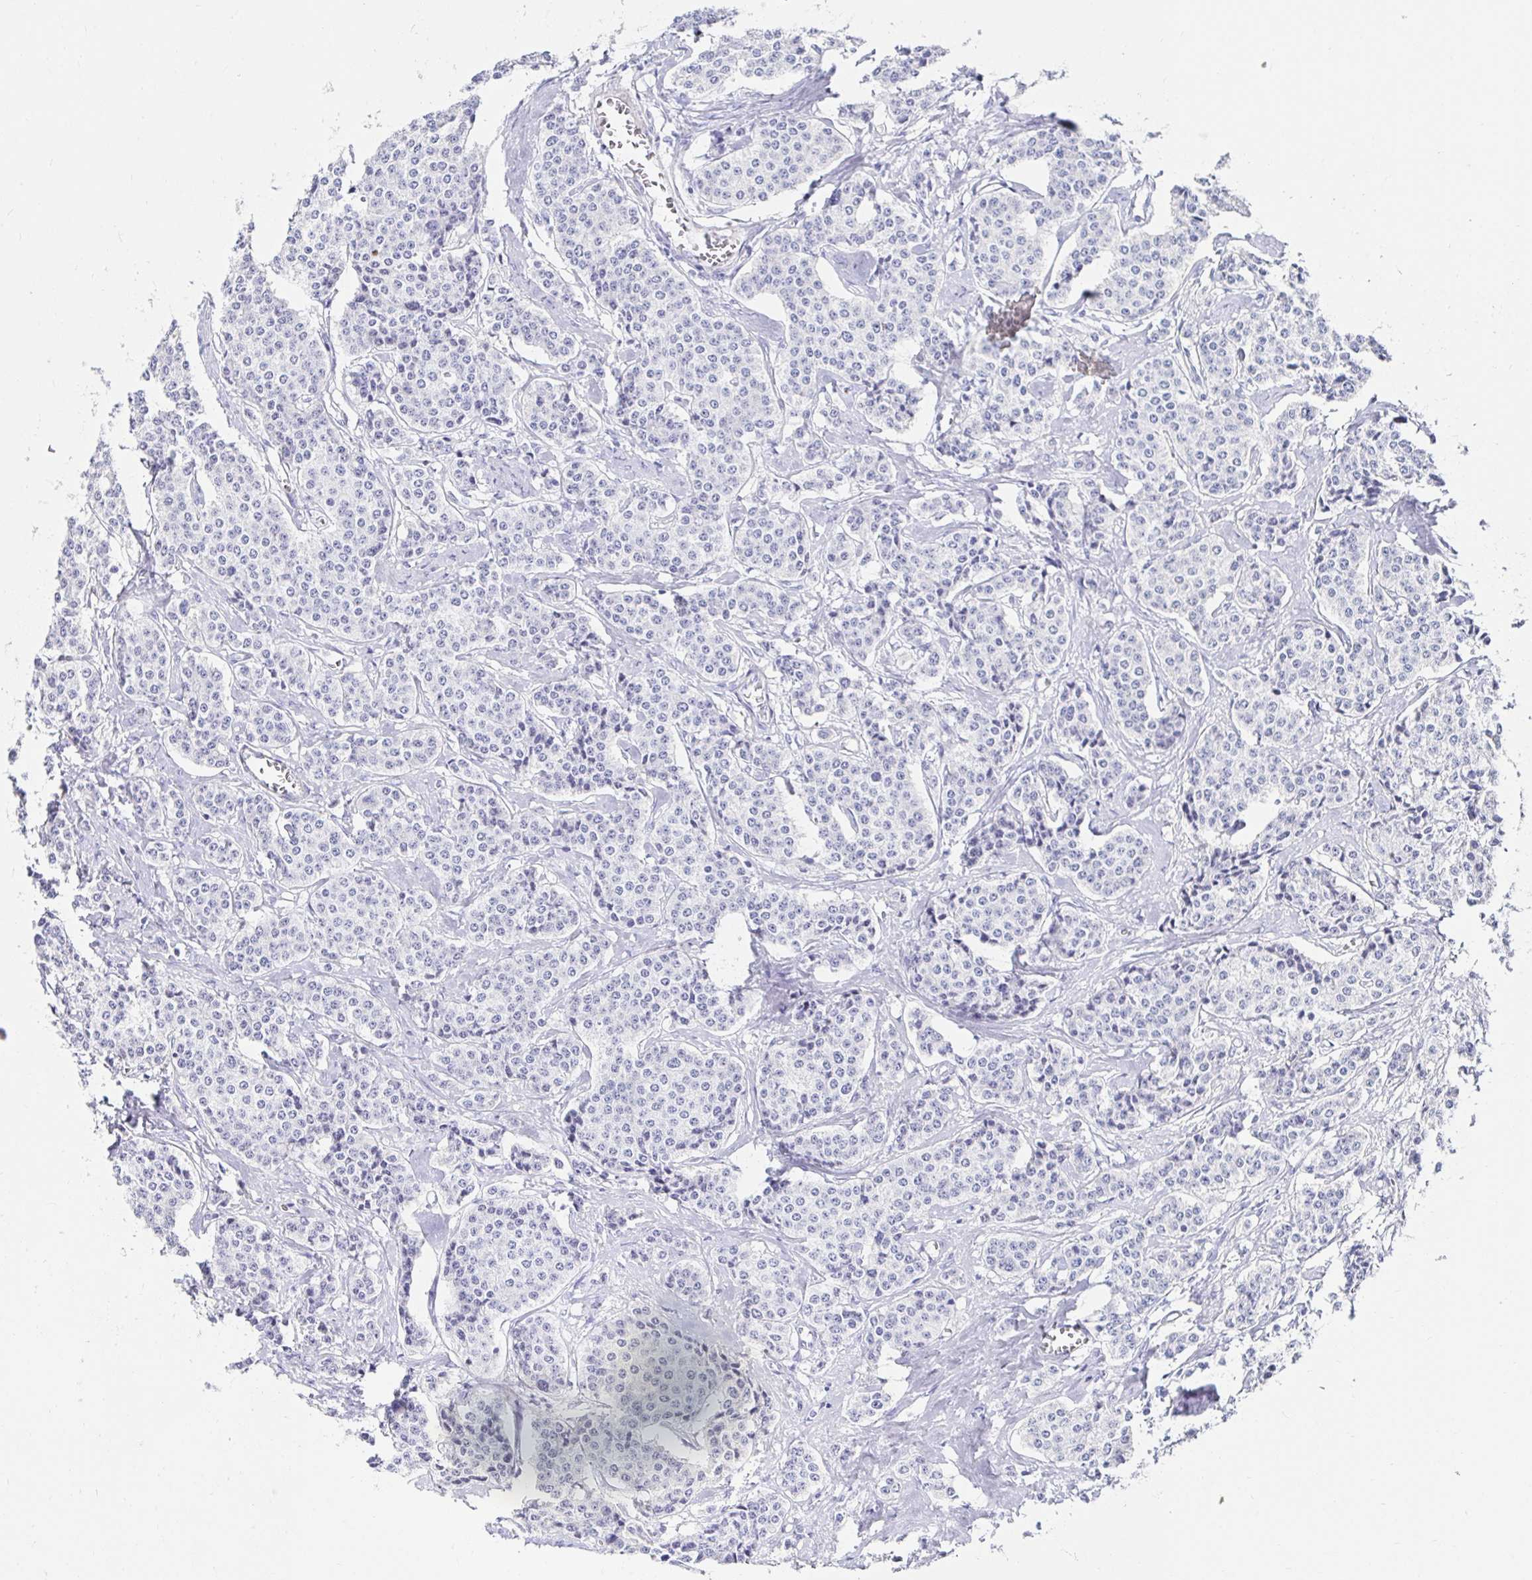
{"staining": {"intensity": "negative", "quantity": "none", "location": "none"}, "tissue": "carcinoid", "cell_type": "Tumor cells", "image_type": "cancer", "snomed": [{"axis": "morphology", "description": "Carcinoid, malignant, NOS"}, {"axis": "topography", "description": "Small intestine"}], "caption": "Tumor cells are negative for protein expression in human carcinoid.", "gene": "CA9", "patient": {"sex": "female", "age": 64}}